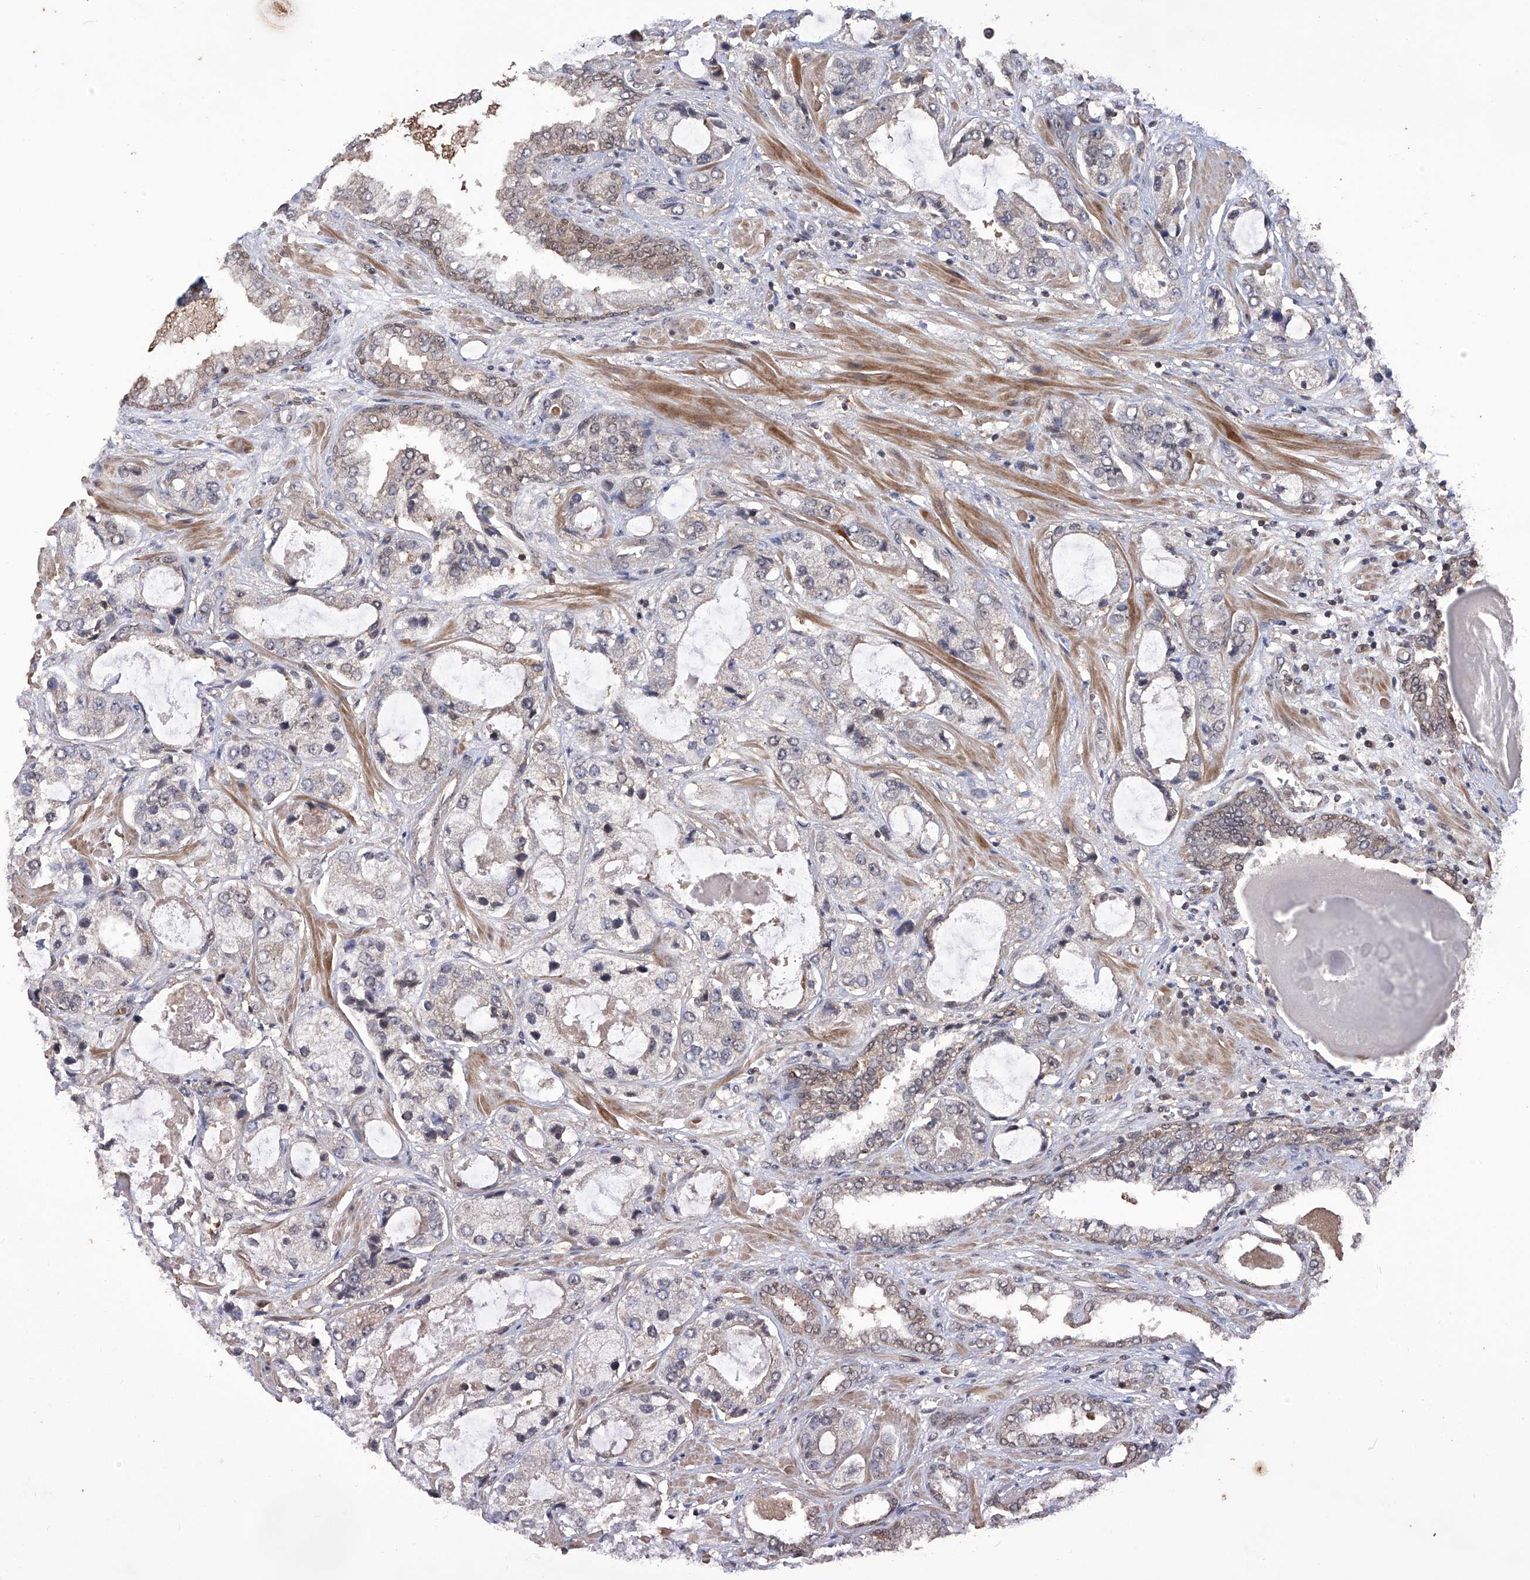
{"staining": {"intensity": "negative", "quantity": "none", "location": "none"}, "tissue": "prostate cancer", "cell_type": "Tumor cells", "image_type": "cancer", "snomed": [{"axis": "morphology", "description": "Normal tissue, NOS"}, {"axis": "morphology", "description": "Adenocarcinoma, High grade"}, {"axis": "topography", "description": "Prostate"}, {"axis": "topography", "description": "Peripheral nerve tissue"}], "caption": "High magnification brightfield microscopy of prostate cancer (adenocarcinoma (high-grade)) stained with DAB (brown) and counterstained with hematoxylin (blue): tumor cells show no significant positivity. (Stains: DAB IHC with hematoxylin counter stain, Microscopy: brightfield microscopy at high magnification).", "gene": "LYSMD4", "patient": {"sex": "male", "age": 59}}